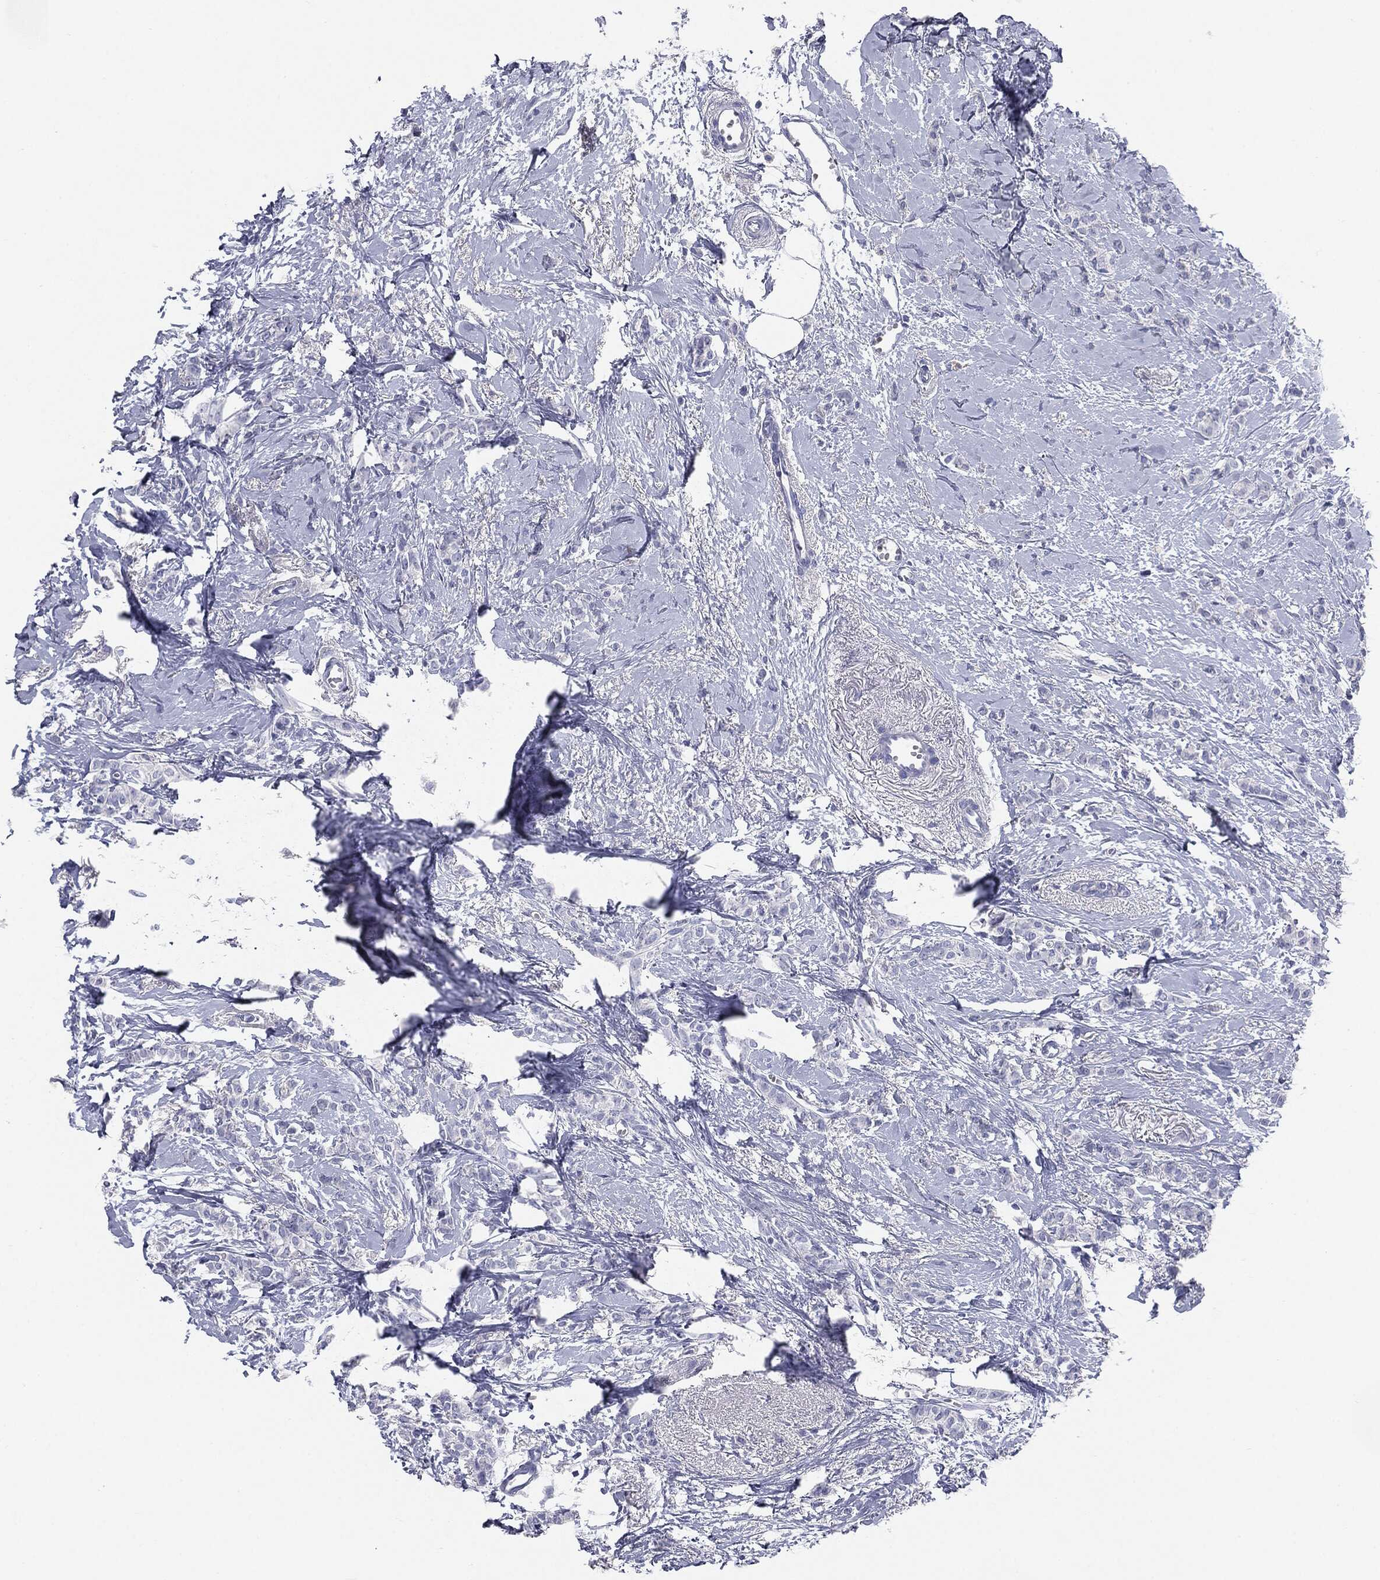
{"staining": {"intensity": "negative", "quantity": "none", "location": "none"}, "tissue": "breast cancer", "cell_type": "Tumor cells", "image_type": "cancer", "snomed": [{"axis": "morphology", "description": "Duct carcinoma"}, {"axis": "topography", "description": "Breast"}], "caption": "This is a image of IHC staining of breast cancer, which shows no positivity in tumor cells.", "gene": "CUZD1", "patient": {"sex": "female", "age": 85}}